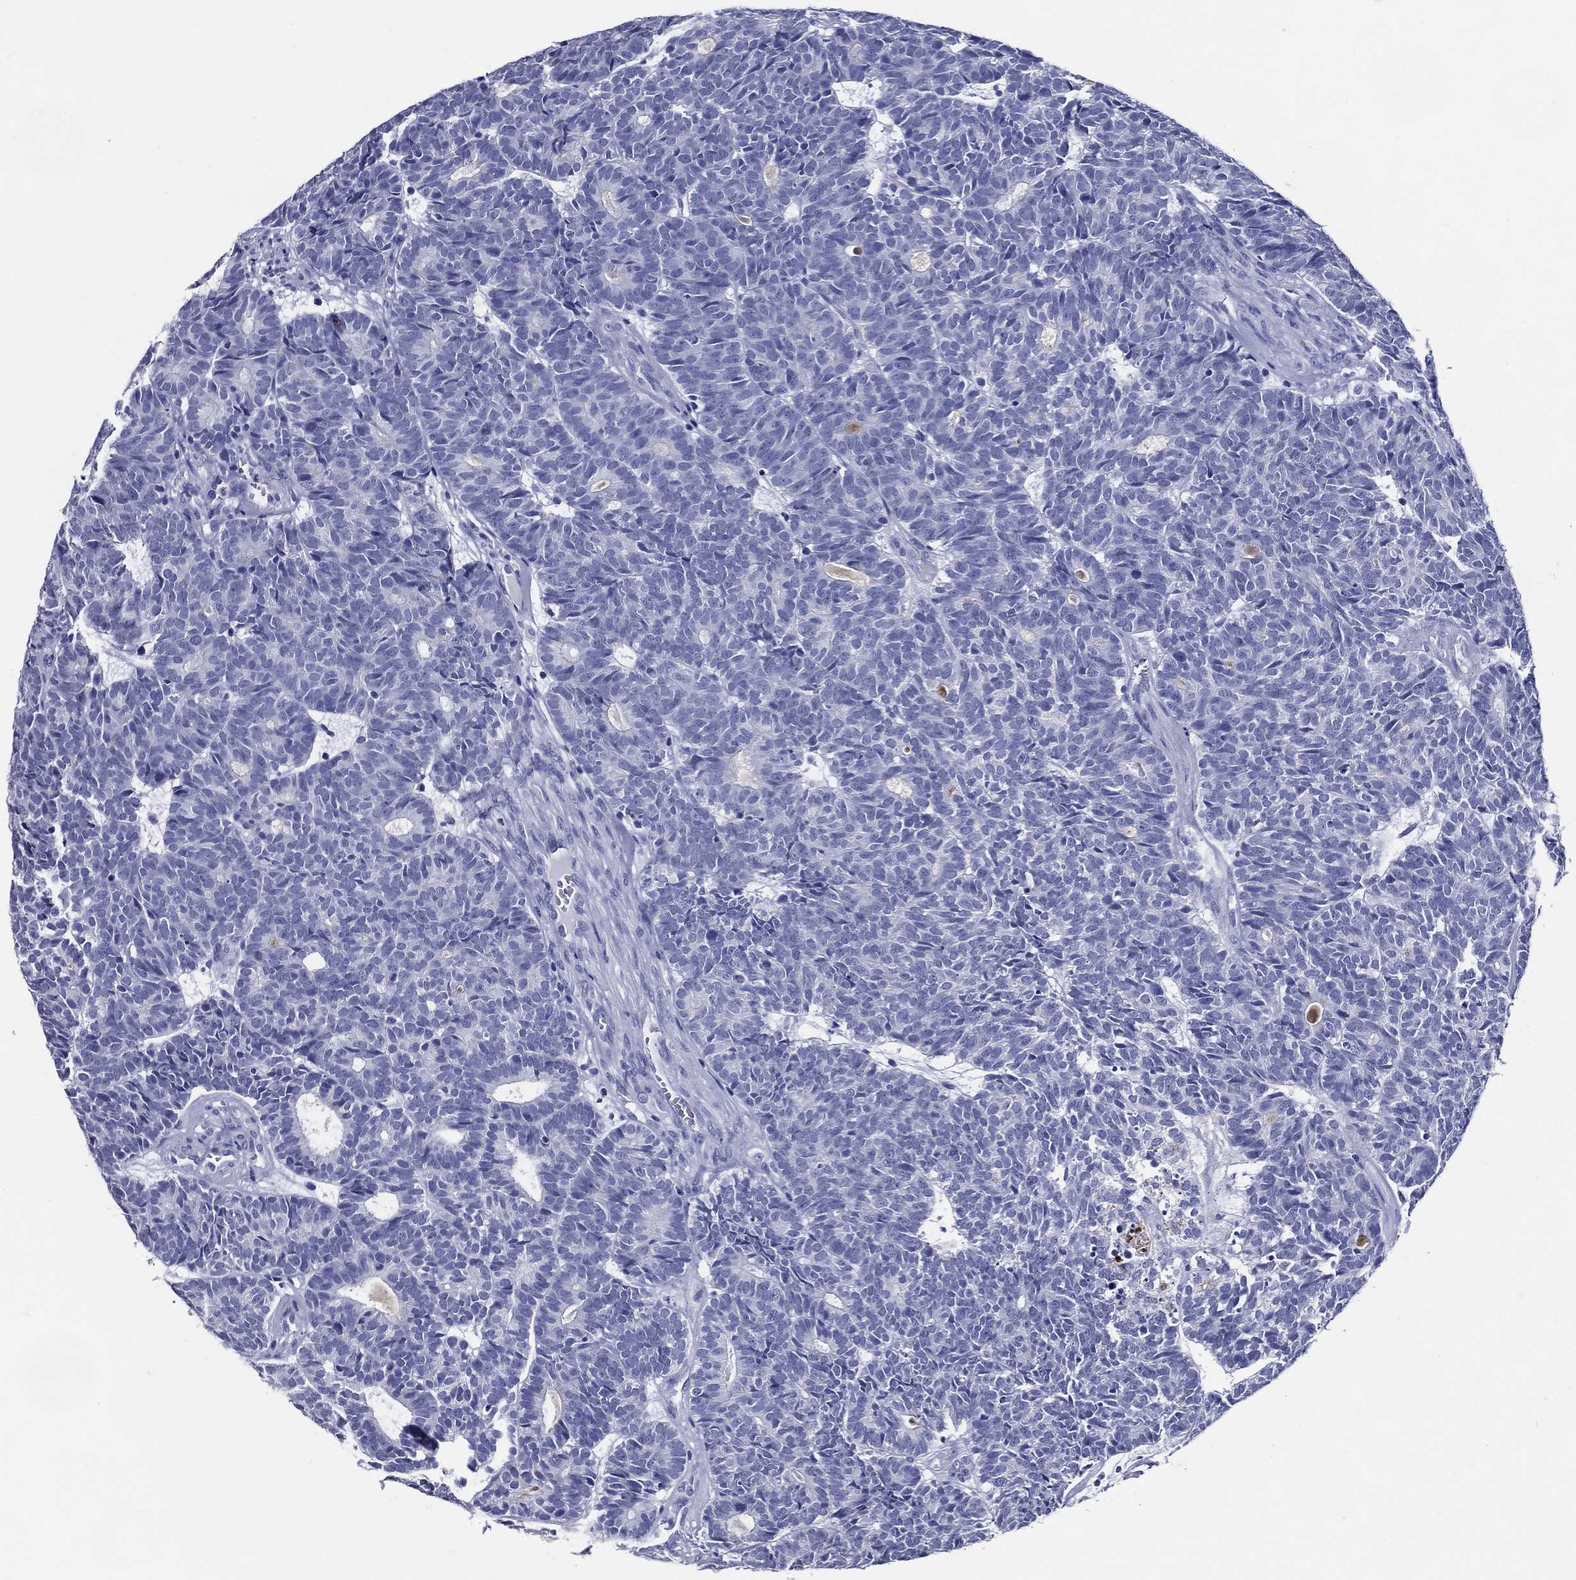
{"staining": {"intensity": "negative", "quantity": "none", "location": "none"}, "tissue": "head and neck cancer", "cell_type": "Tumor cells", "image_type": "cancer", "snomed": [{"axis": "morphology", "description": "Adenocarcinoma, NOS"}, {"axis": "topography", "description": "Head-Neck"}], "caption": "DAB (3,3'-diaminobenzidine) immunohistochemical staining of head and neck cancer demonstrates no significant staining in tumor cells.", "gene": "ACE2", "patient": {"sex": "female", "age": 81}}